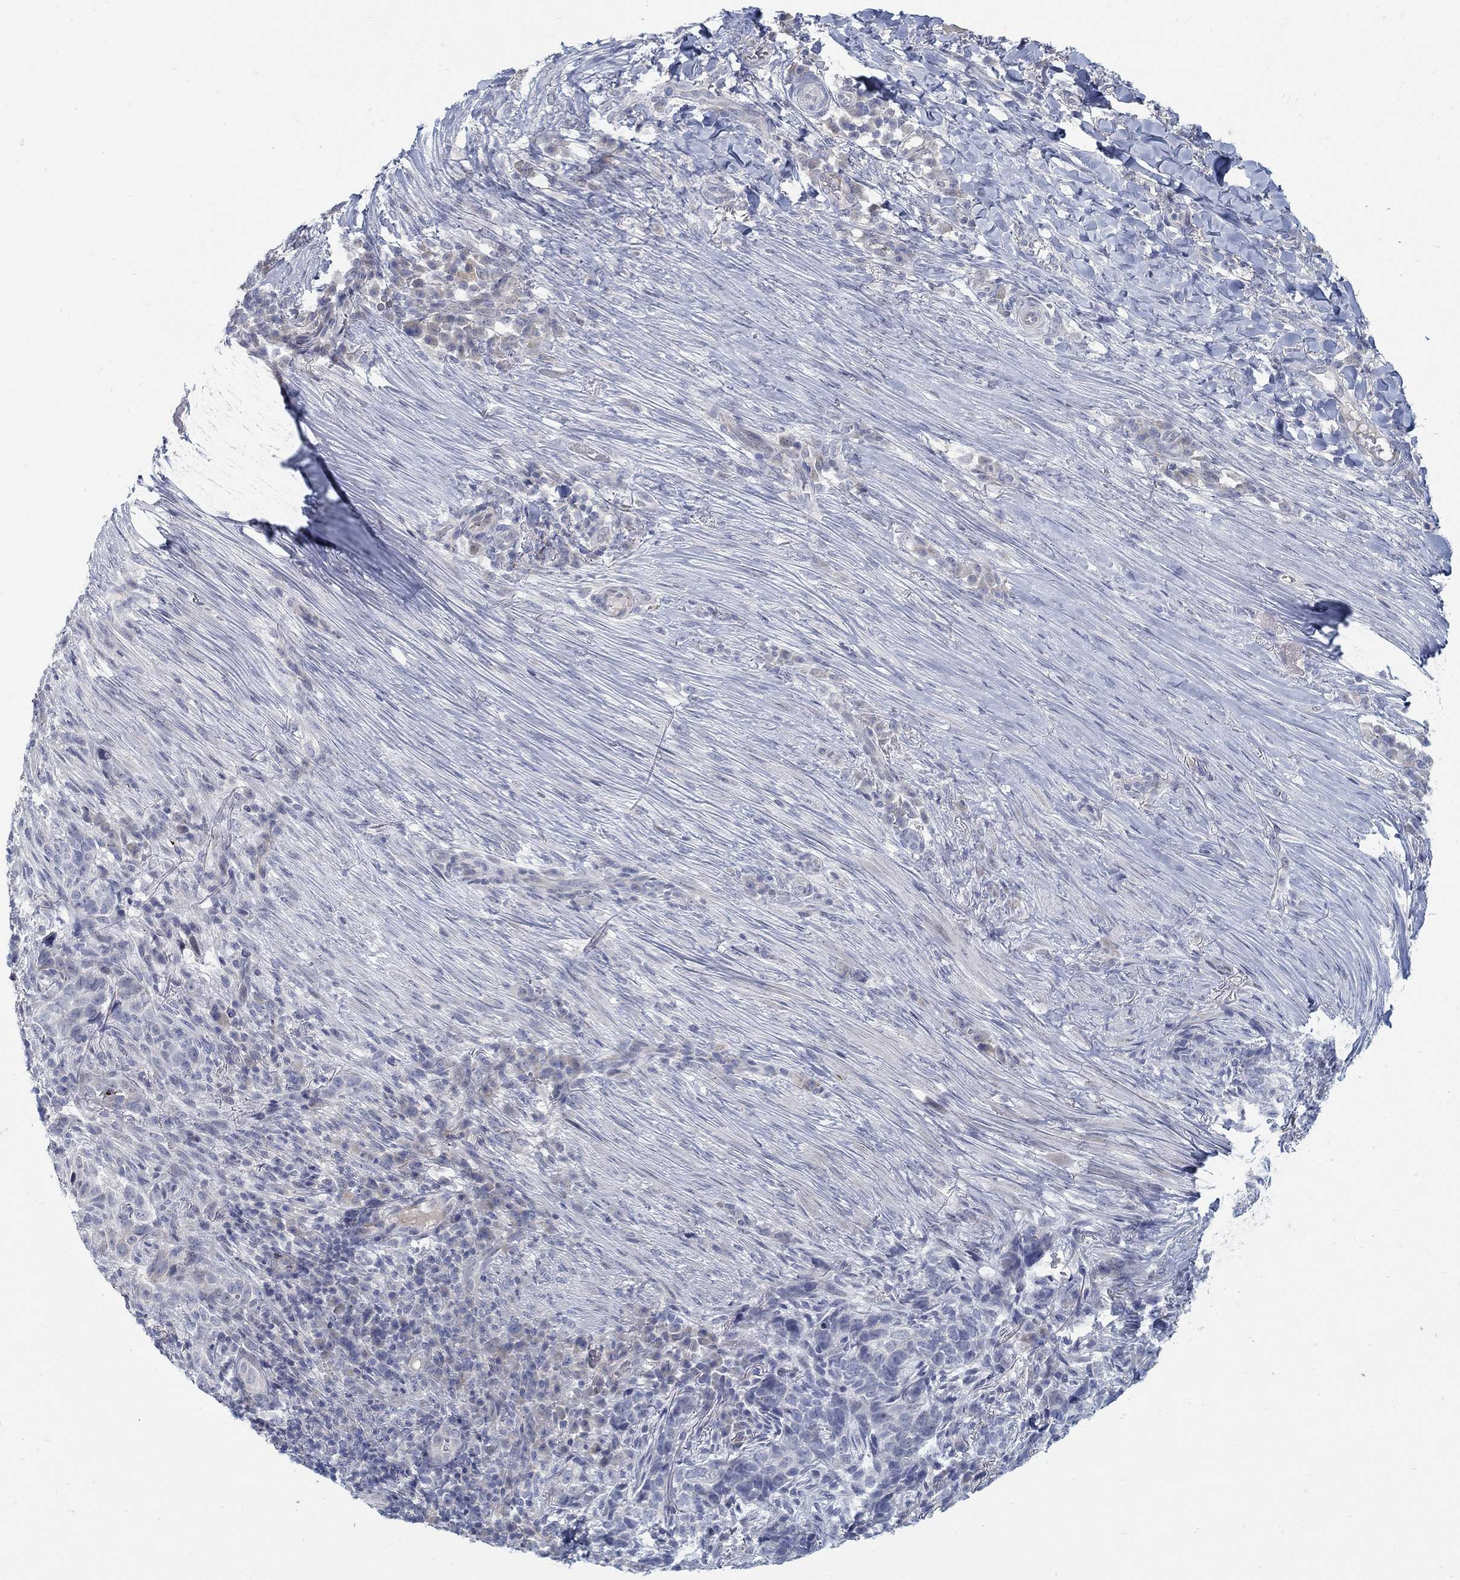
{"staining": {"intensity": "negative", "quantity": "none", "location": "none"}, "tissue": "skin cancer", "cell_type": "Tumor cells", "image_type": "cancer", "snomed": [{"axis": "morphology", "description": "Basal cell carcinoma"}, {"axis": "topography", "description": "Skin"}], "caption": "A photomicrograph of basal cell carcinoma (skin) stained for a protein demonstrates no brown staining in tumor cells.", "gene": "ANO7", "patient": {"sex": "female", "age": 69}}